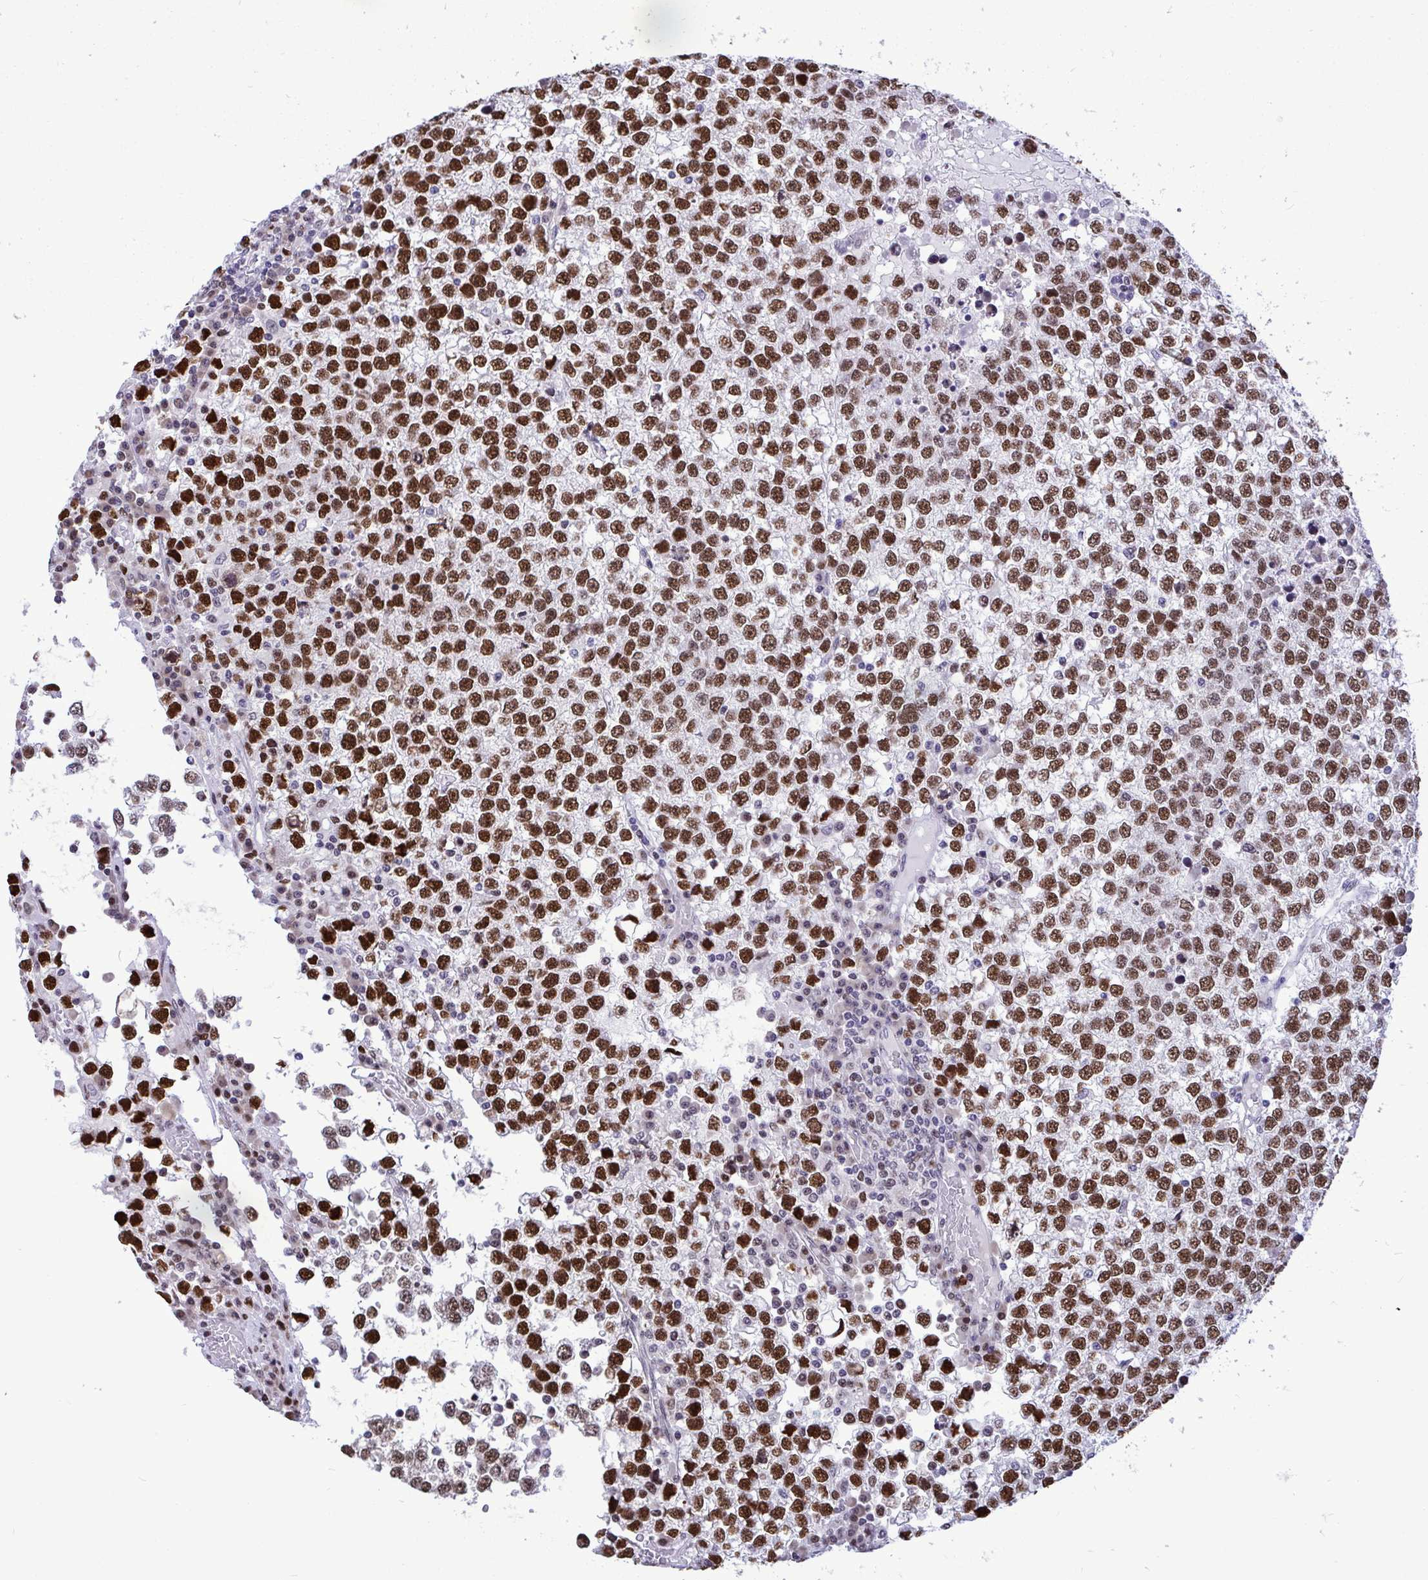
{"staining": {"intensity": "strong", "quantity": ">75%", "location": "nuclear"}, "tissue": "testis cancer", "cell_type": "Tumor cells", "image_type": "cancer", "snomed": [{"axis": "morphology", "description": "Seminoma, NOS"}, {"axis": "topography", "description": "Testis"}], "caption": "A micrograph of testis seminoma stained for a protein demonstrates strong nuclear brown staining in tumor cells.", "gene": "C1QL2", "patient": {"sex": "male", "age": 65}}